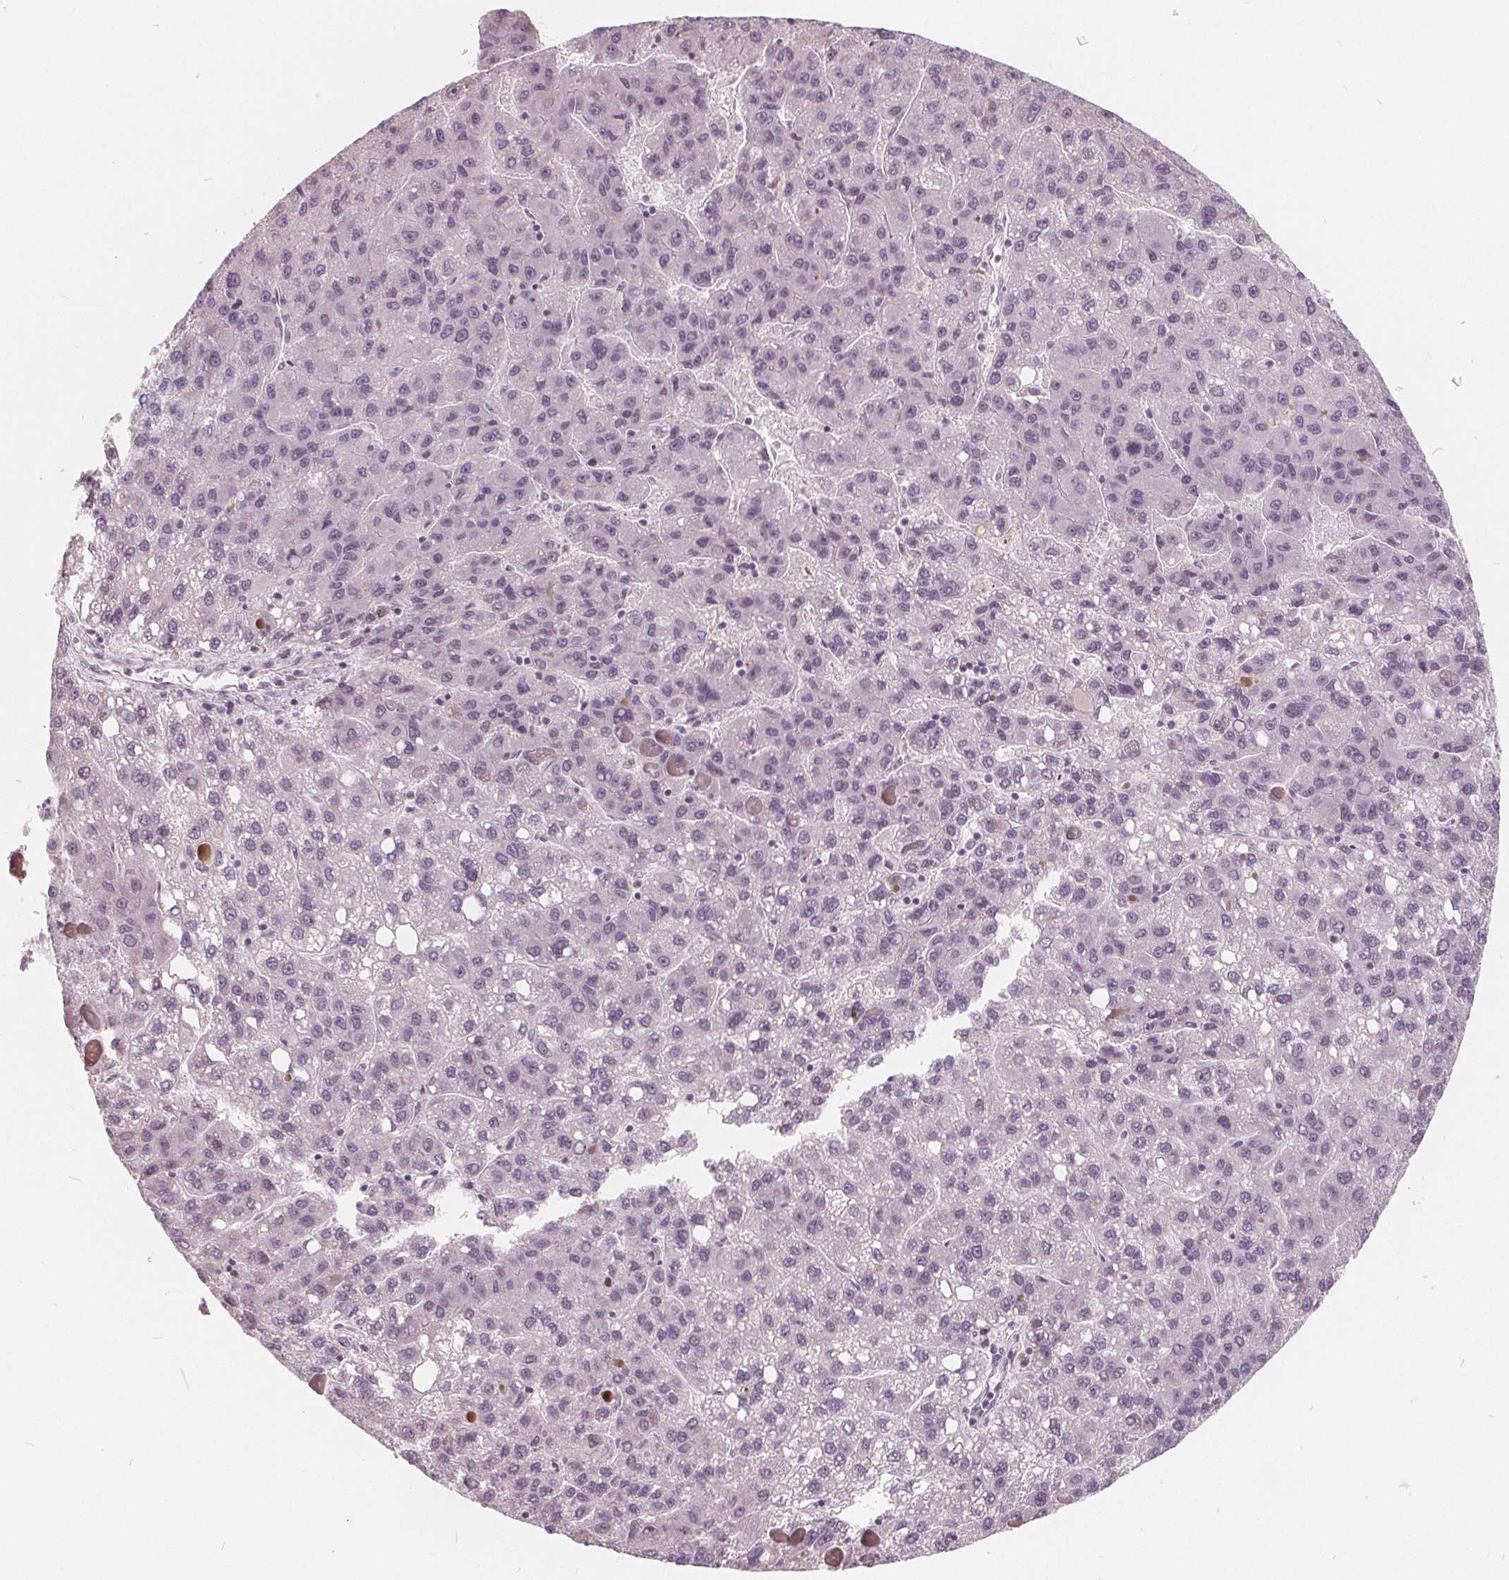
{"staining": {"intensity": "negative", "quantity": "none", "location": "none"}, "tissue": "liver cancer", "cell_type": "Tumor cells", "image_type": "cancer", "snomed": [{"axis": "morphology", "description": "Carcinoma, Hepatocellular, NOS"}, {"axis": "topography", "description": "Liver"}], "caption": "An IHC photomicrograph of liver hepatocellular carcinoma is shown. There is no staining in tumor cells of liver hepatocellular carcinoma.", "gene": "NUP210L", "patient": {"sex": "female", "age": 82}}